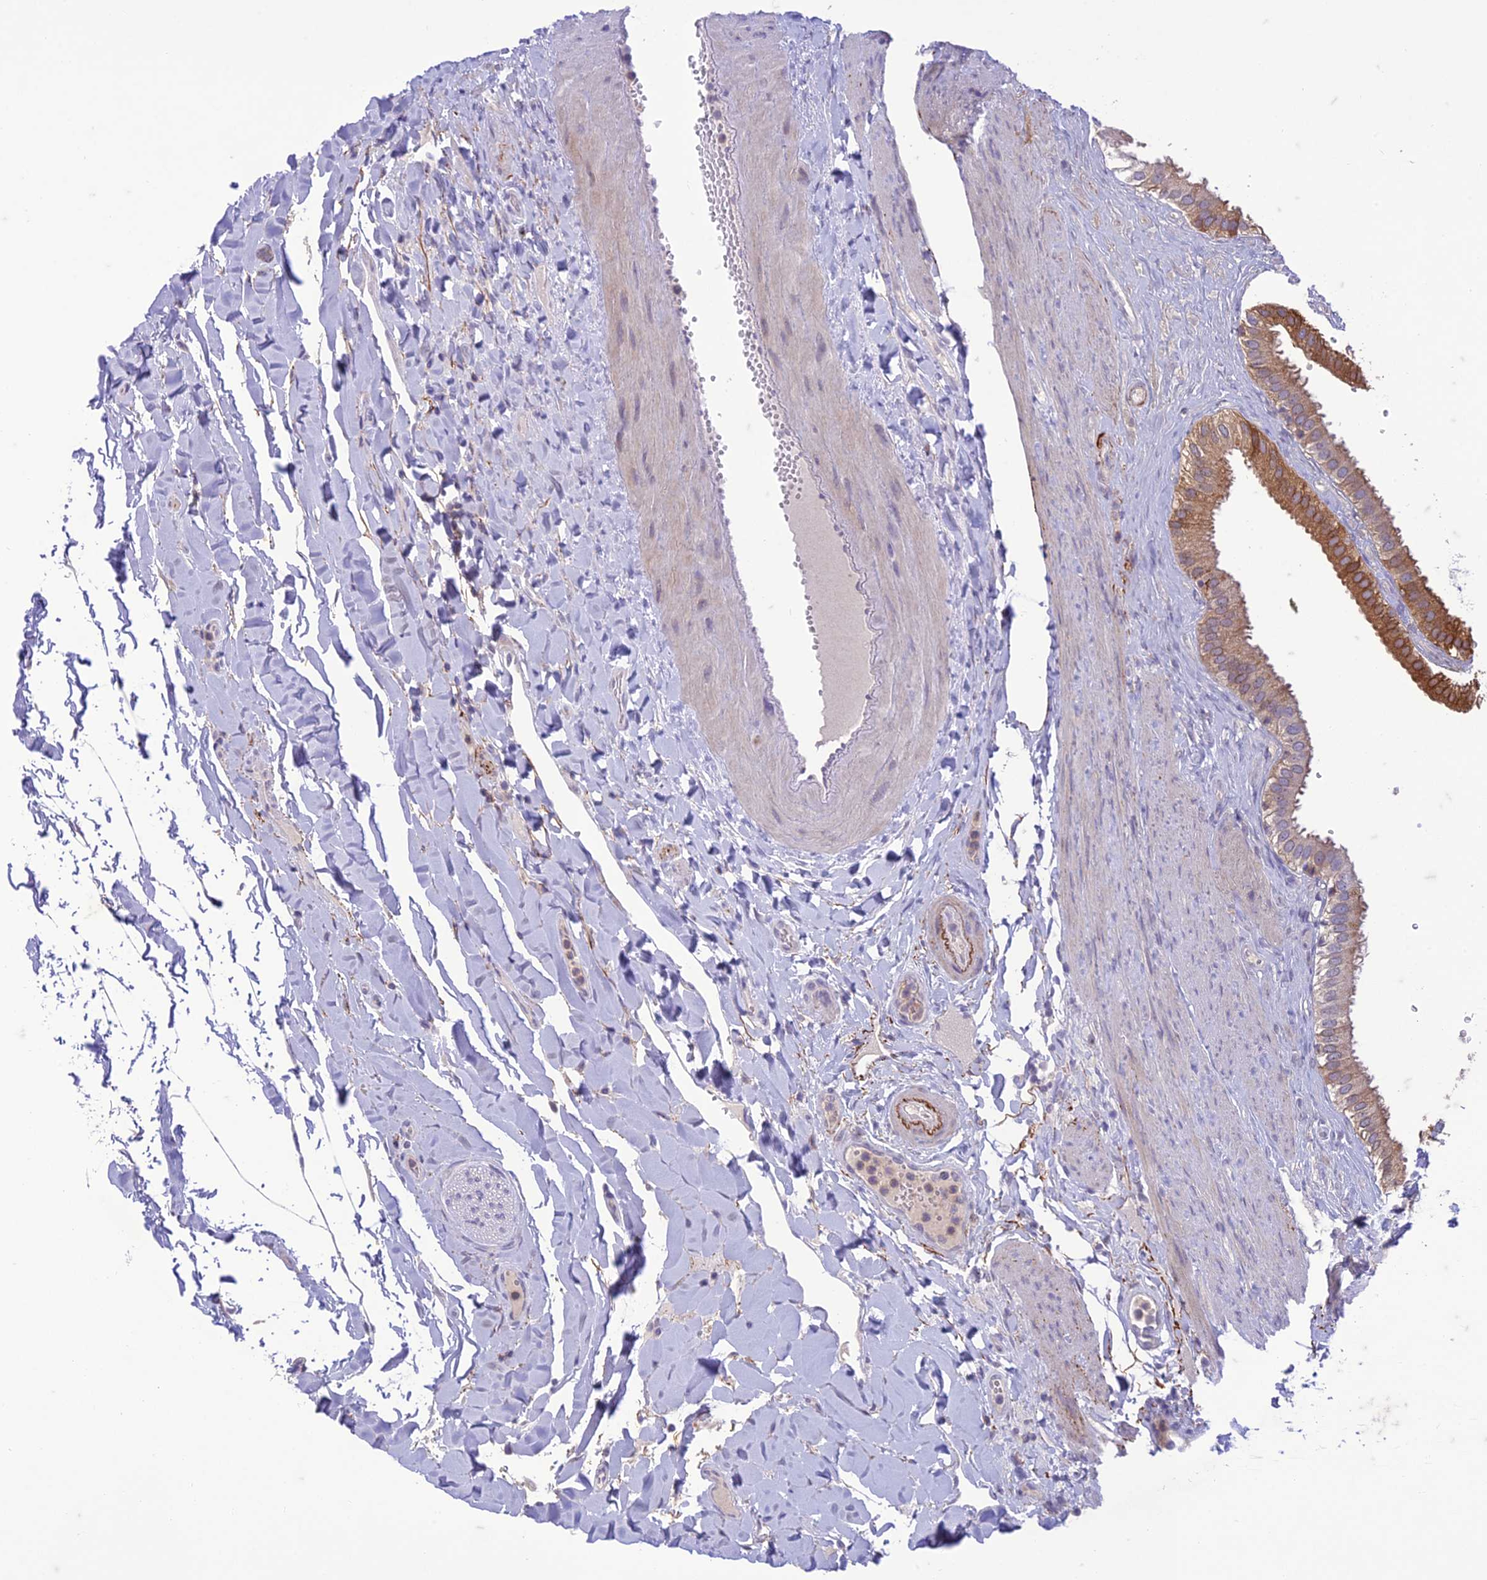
{"staining": {"intensity": "moderate", "quantity": "<25%", "location": "cytoplasmic/membranous"}, "tissue": "gallbladder", "cell_type": "Glandular cells", "image_type": "normal", "snomed": [{"axis": "morphology", "description": "Normal tissue, NOS"}, {"axis": "topography", "description": "Gallbladder"}], "caption": "Immunohistochemical staining of benign human gallbladder demonstrates moderate cytoplasmic/membranous protein positivity in approximately <25% of glandular cells.", "gene": "ITGAE", "patient": {"sex": "female", "age": 61}}